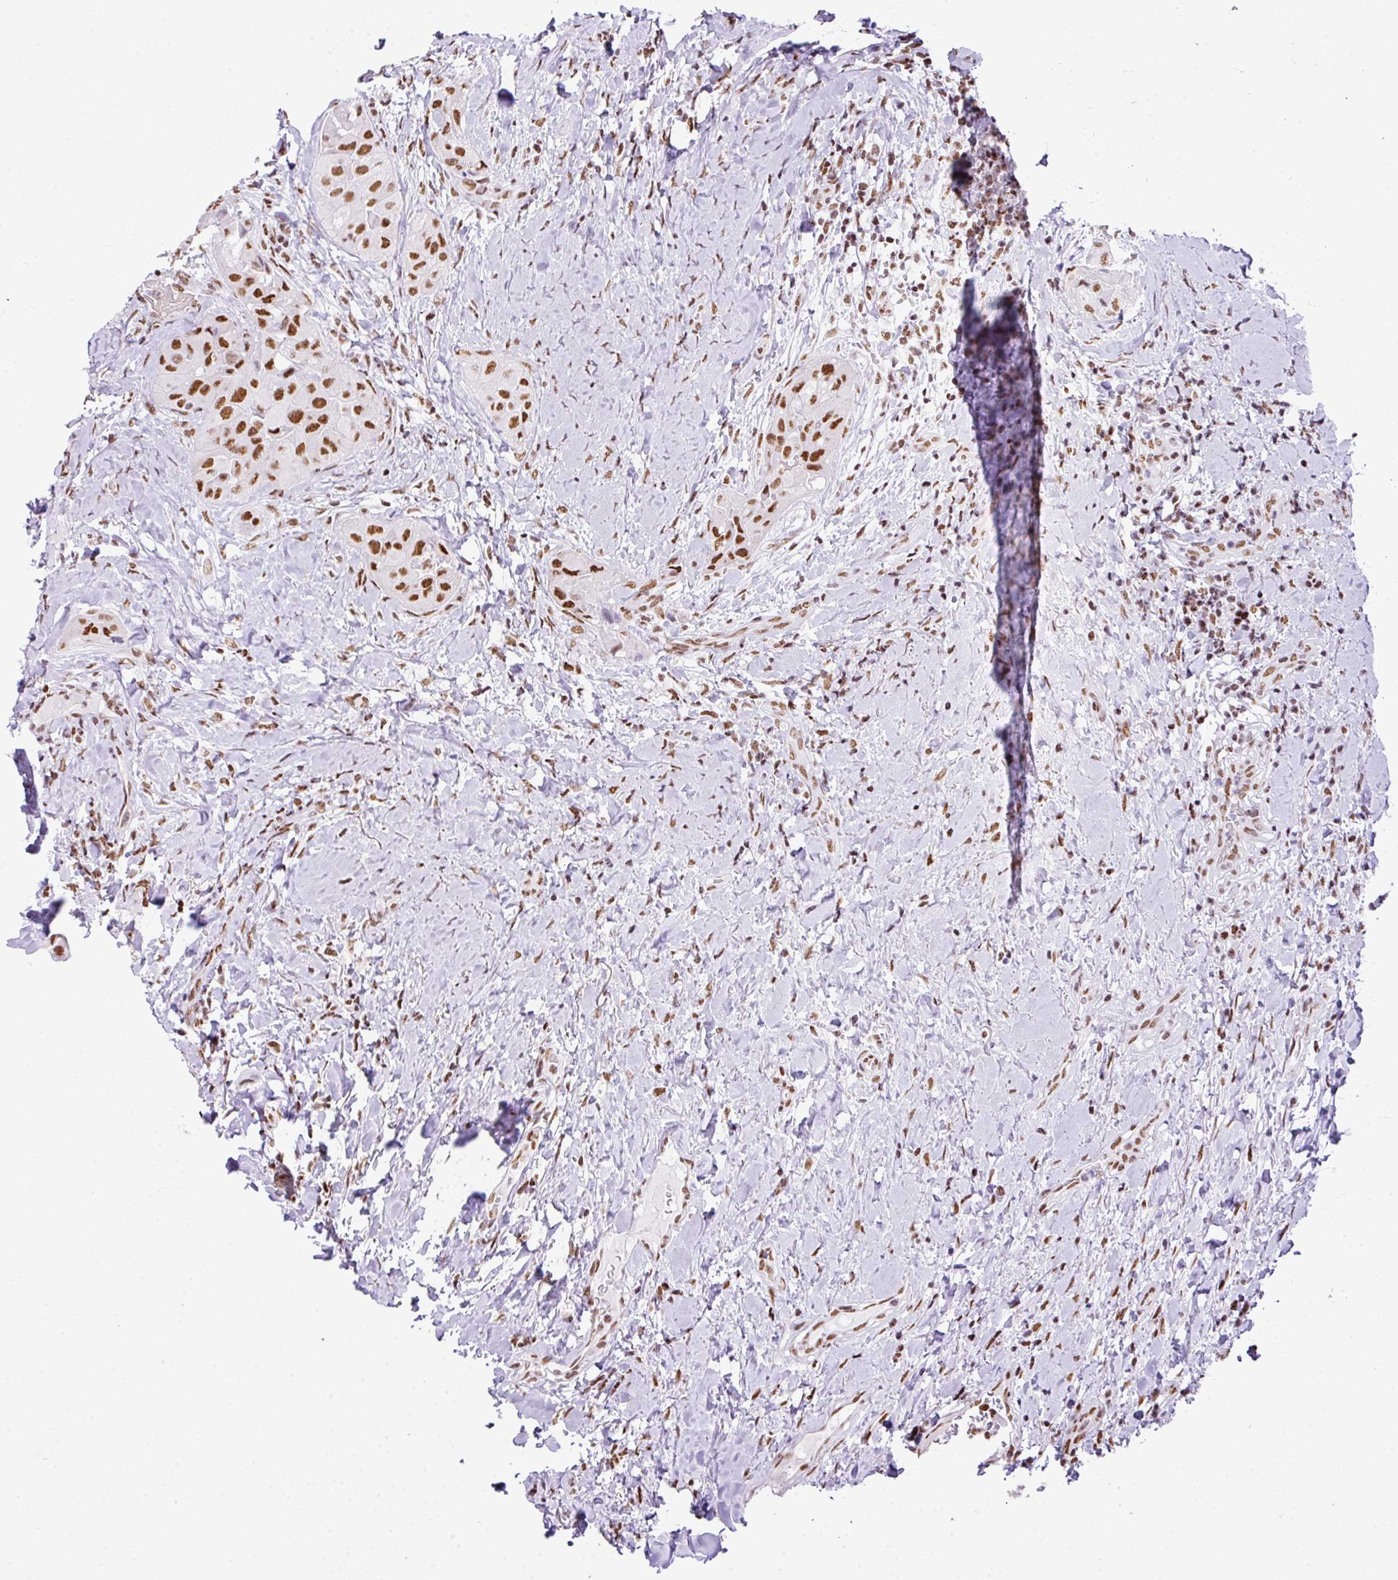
{"staining": {"intensity": "moderate", "quantity": ">75%", "location": "nuclear"}, "tissue": "thyroid cancer", "cell_type": "Tumor cells", "image_type": "cancer", "snomed": [{"axis": "morphology", "description": "Normal tissue, NOS"}, {"axis": "morphology", "description": "Papillary adenocarcinoma, NOS"}, {"axis": "topography", "description": "Thyroid gland"}], "caption": "Protein analysis of thyroid cancer (papillary adenocarcinoma) tissue shows moderate nuclear expression in approximately >75% of tumor cells.", "gene": "RARG", "patient": {"sex": "female", "age": 59}}